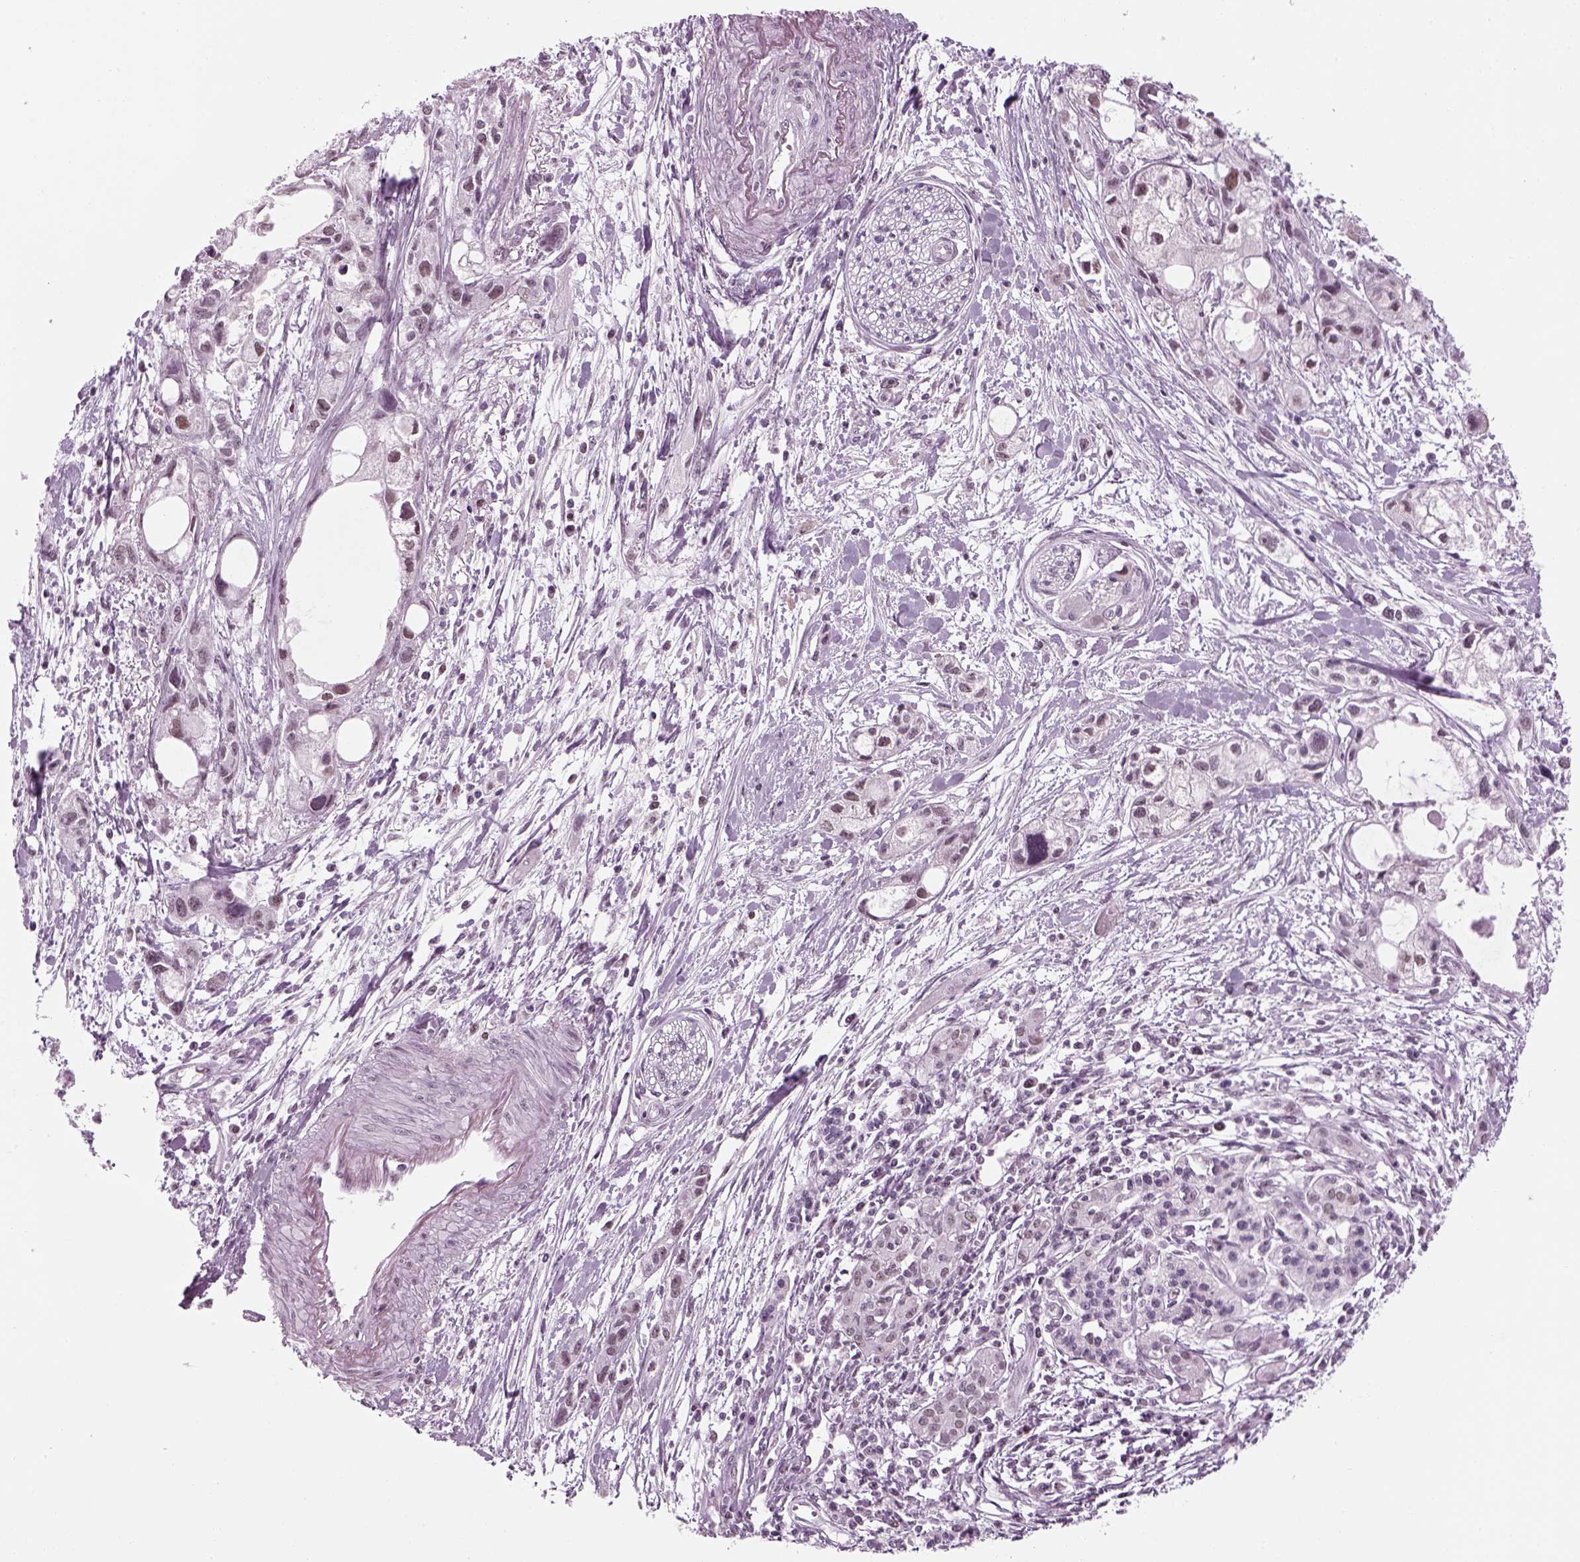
{"staining": {"intensity": "negative", "quantity": "none", "location": "none"}, "tissue": "pancreatic cancer", "cell_type": "Tumor cells", "image_type": "cancer", "snomed": [{"axis": "morphology", "description": "Adenocarcinoma, NOS"}, {"axis": "topography", "description": "Pancreas"}], "caption": "Pancreatic cancer (adenocarcinoma) was stained to show a protein in brown. There is no significant staining in tumor cells. Nuclei are stained in blue.", "gene": "KCNG2", "patient": {"sex": "female", "age": 61}}